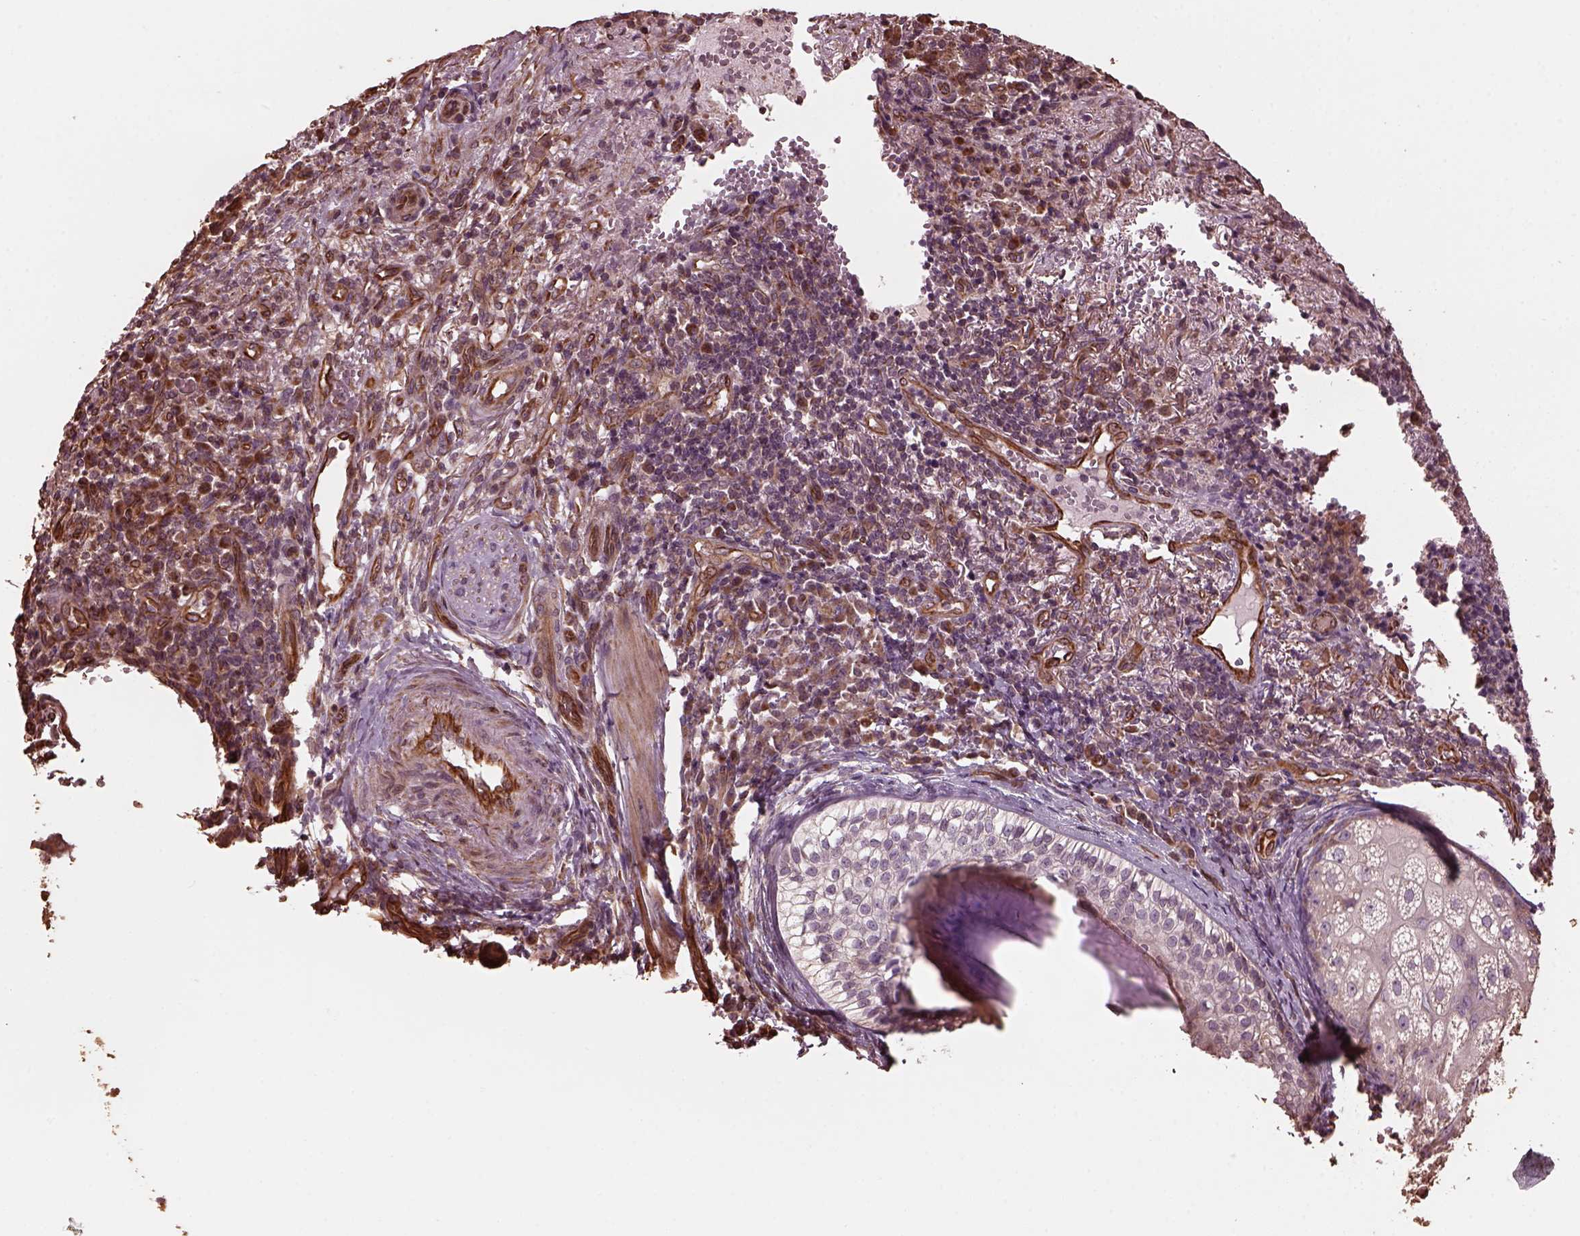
{"staining": {"intensity": "negative", "quantity": "none", "location": "none"}, "tissue": "skin cancer", "cell_type": "Tumor cells", "image_type": "cancer", "snomed": [{"axis": "morphology", "description": "Basal cell carcinoma"}, {"axis": "topography", "description": "Skin"}], "caption": "Tumor cells show no significant protein positivity in skin cancer.", "gene": "GTPBP1", "patient": {"sex": "female", "age": 69}}